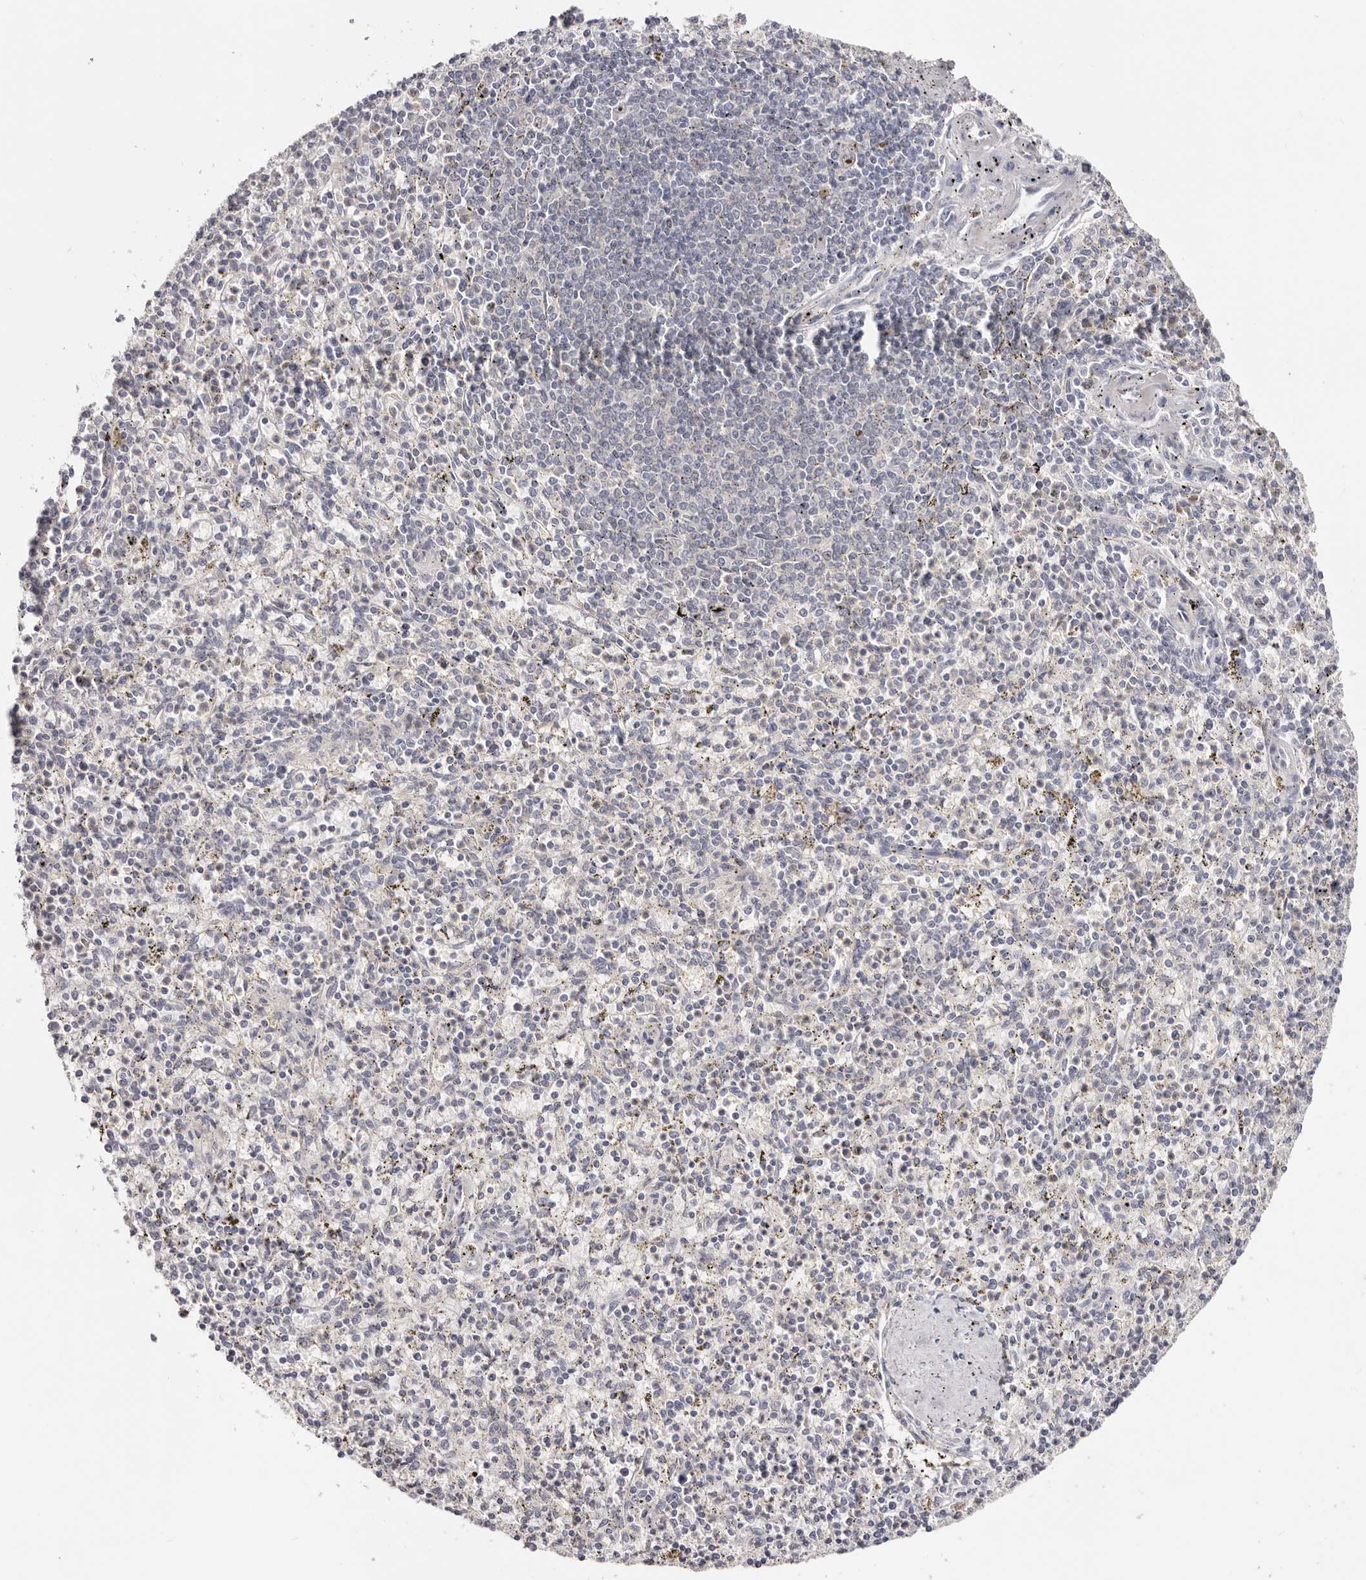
{"staining": {"intensity": "negative", "quantity": "none", "location": "none"}, "tissue": "spleen", "cell_type": "Cells in red pulp", "image_type": "normal", "snomed": [{"axis": "morphology", "description": "Normal tissue, NOS"}, {"axis": "topography", "description": "Spleen"}], "caption": "Immunohistochemistry of unremarkable human spleen shows no positivity in cells in red pulp.", "gene": "CCDC190", "patient": {"sex": "male", "age": 72}}